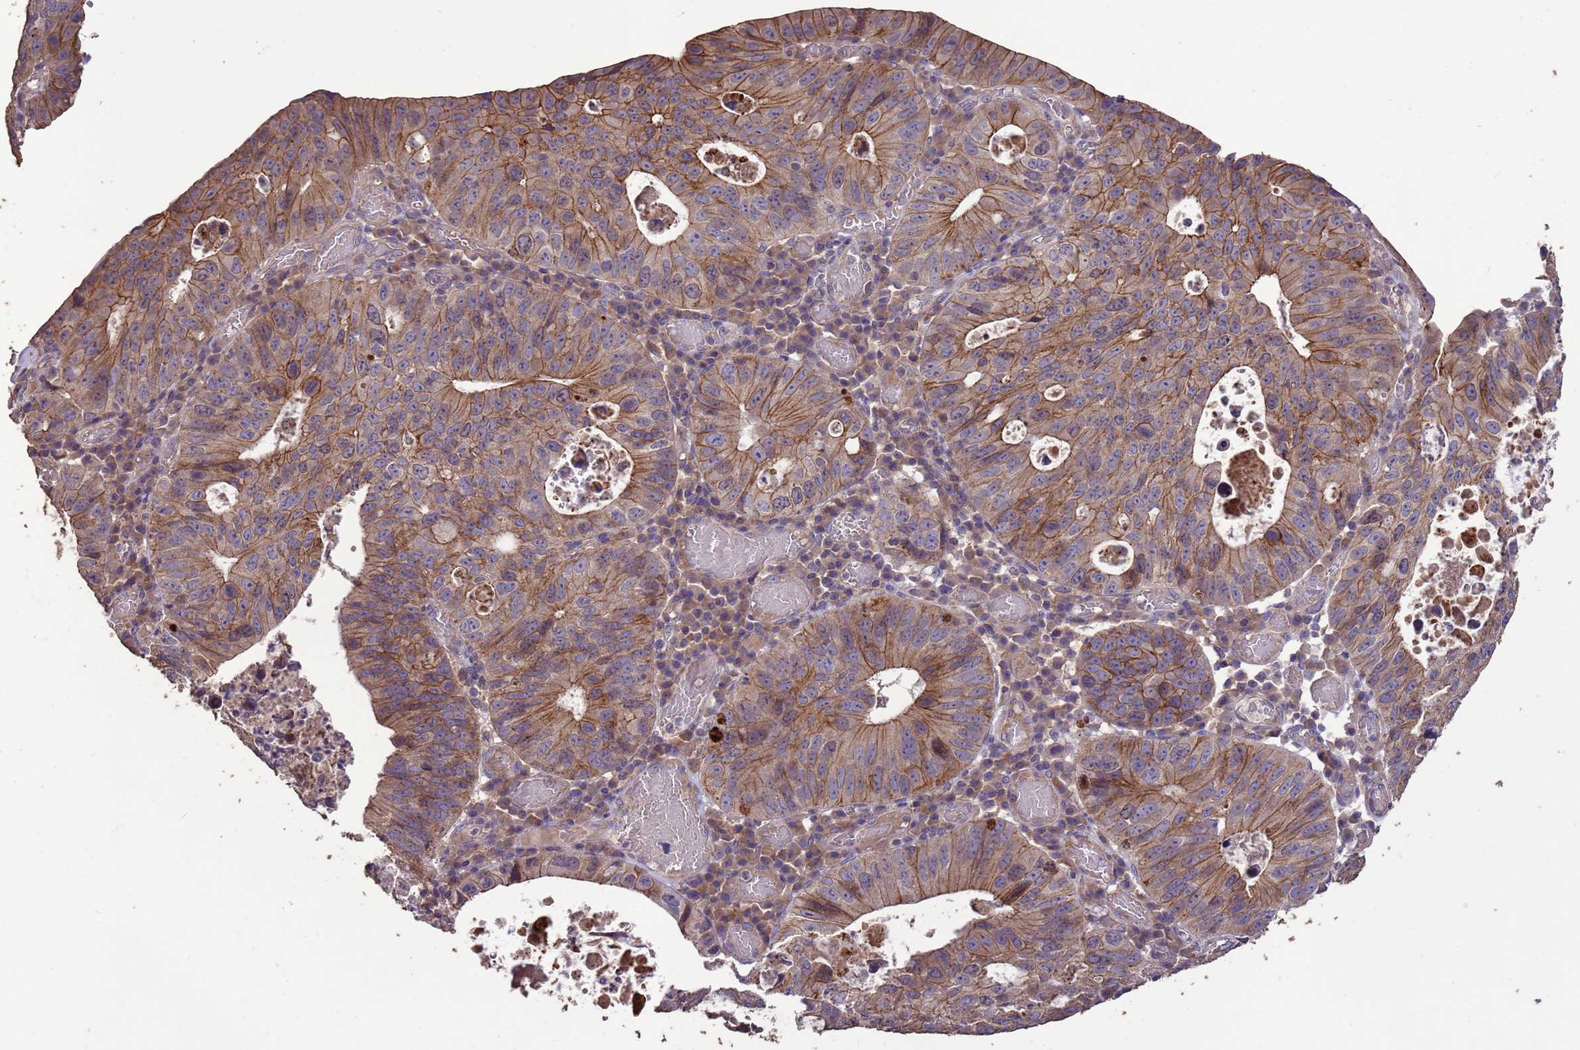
{"staining": {"intensity": "moderate", "quantity": ">75%", "location": "cytoplasmic/membranous"}, "tissue": "stomach cancer", "cell_type": "Tumor cells", "image_type": "cancer", "snomed": [{"axis": "morphology", "description": "Adenocarcinoma, NOS"}, {"axis": "topography", "description": "Stomach"}], "caption": "IHC photomicrograph of neoplastic tissue: stomach cancer stained using immunohistochemistry (IHC) demonstrates medium levels of moderate protein expression localized specifically in the cytoplasmic/membranous of tumor cells, appearing as a cytoplasmic/membranous brown color.", "gene": "SLC9B2", "patient": {"sex": "male", "age": 59}}